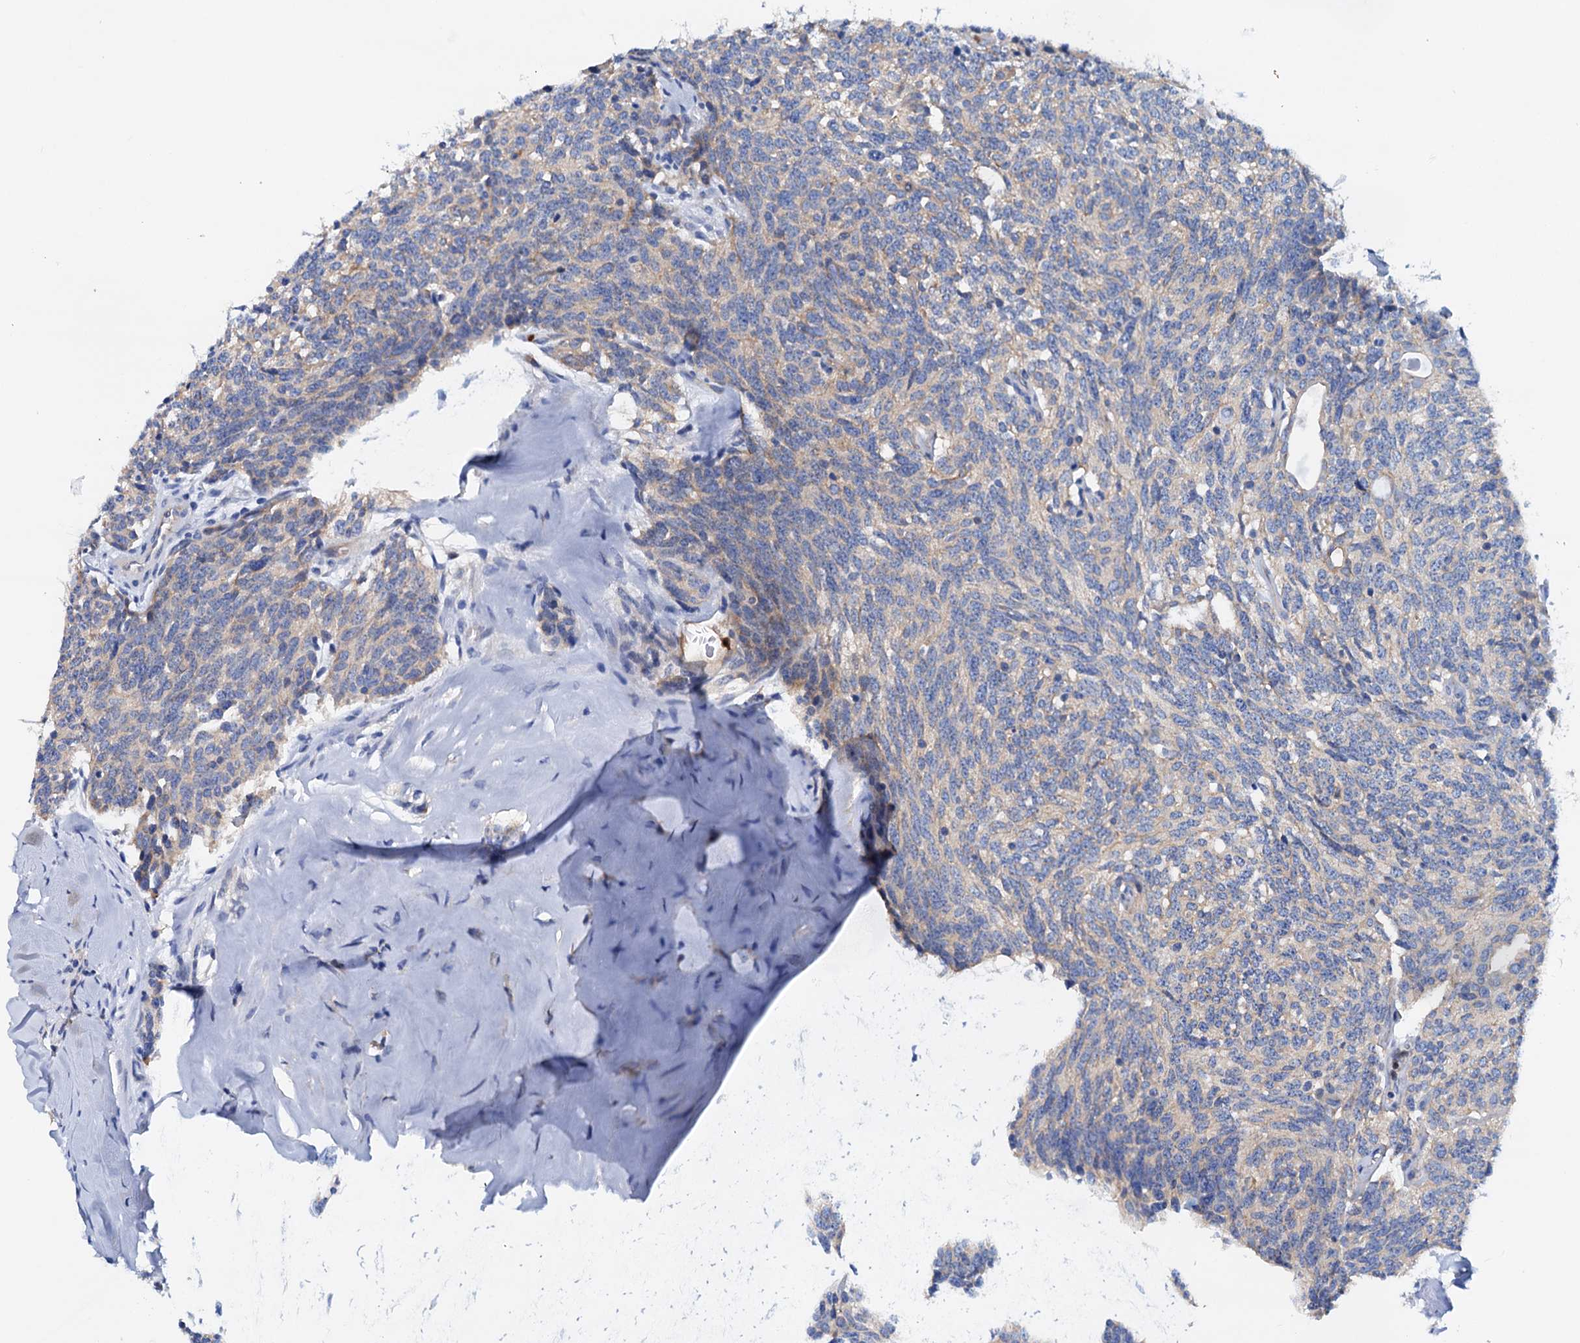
{"staining": {"intensity": "negative", "quantity": "none", "location": "none"}, "tissue": "carcinoid", "cell_type": "Tumor cells", "image_type": "cancer", "snomed": [{"axis": "morphology", "description": "Carcinoid, malignant, NOS"}, {"axis": "topography", "description": "Lung"}], "caption": "High magnification brightfield microscopy of carcinoid stained with DAB (brown) and counterstained with hematoxylin (blue): tumor cells show no significant staining.", "gene": "RASSF9", "patient": {"sex": "female", "age": 46}}